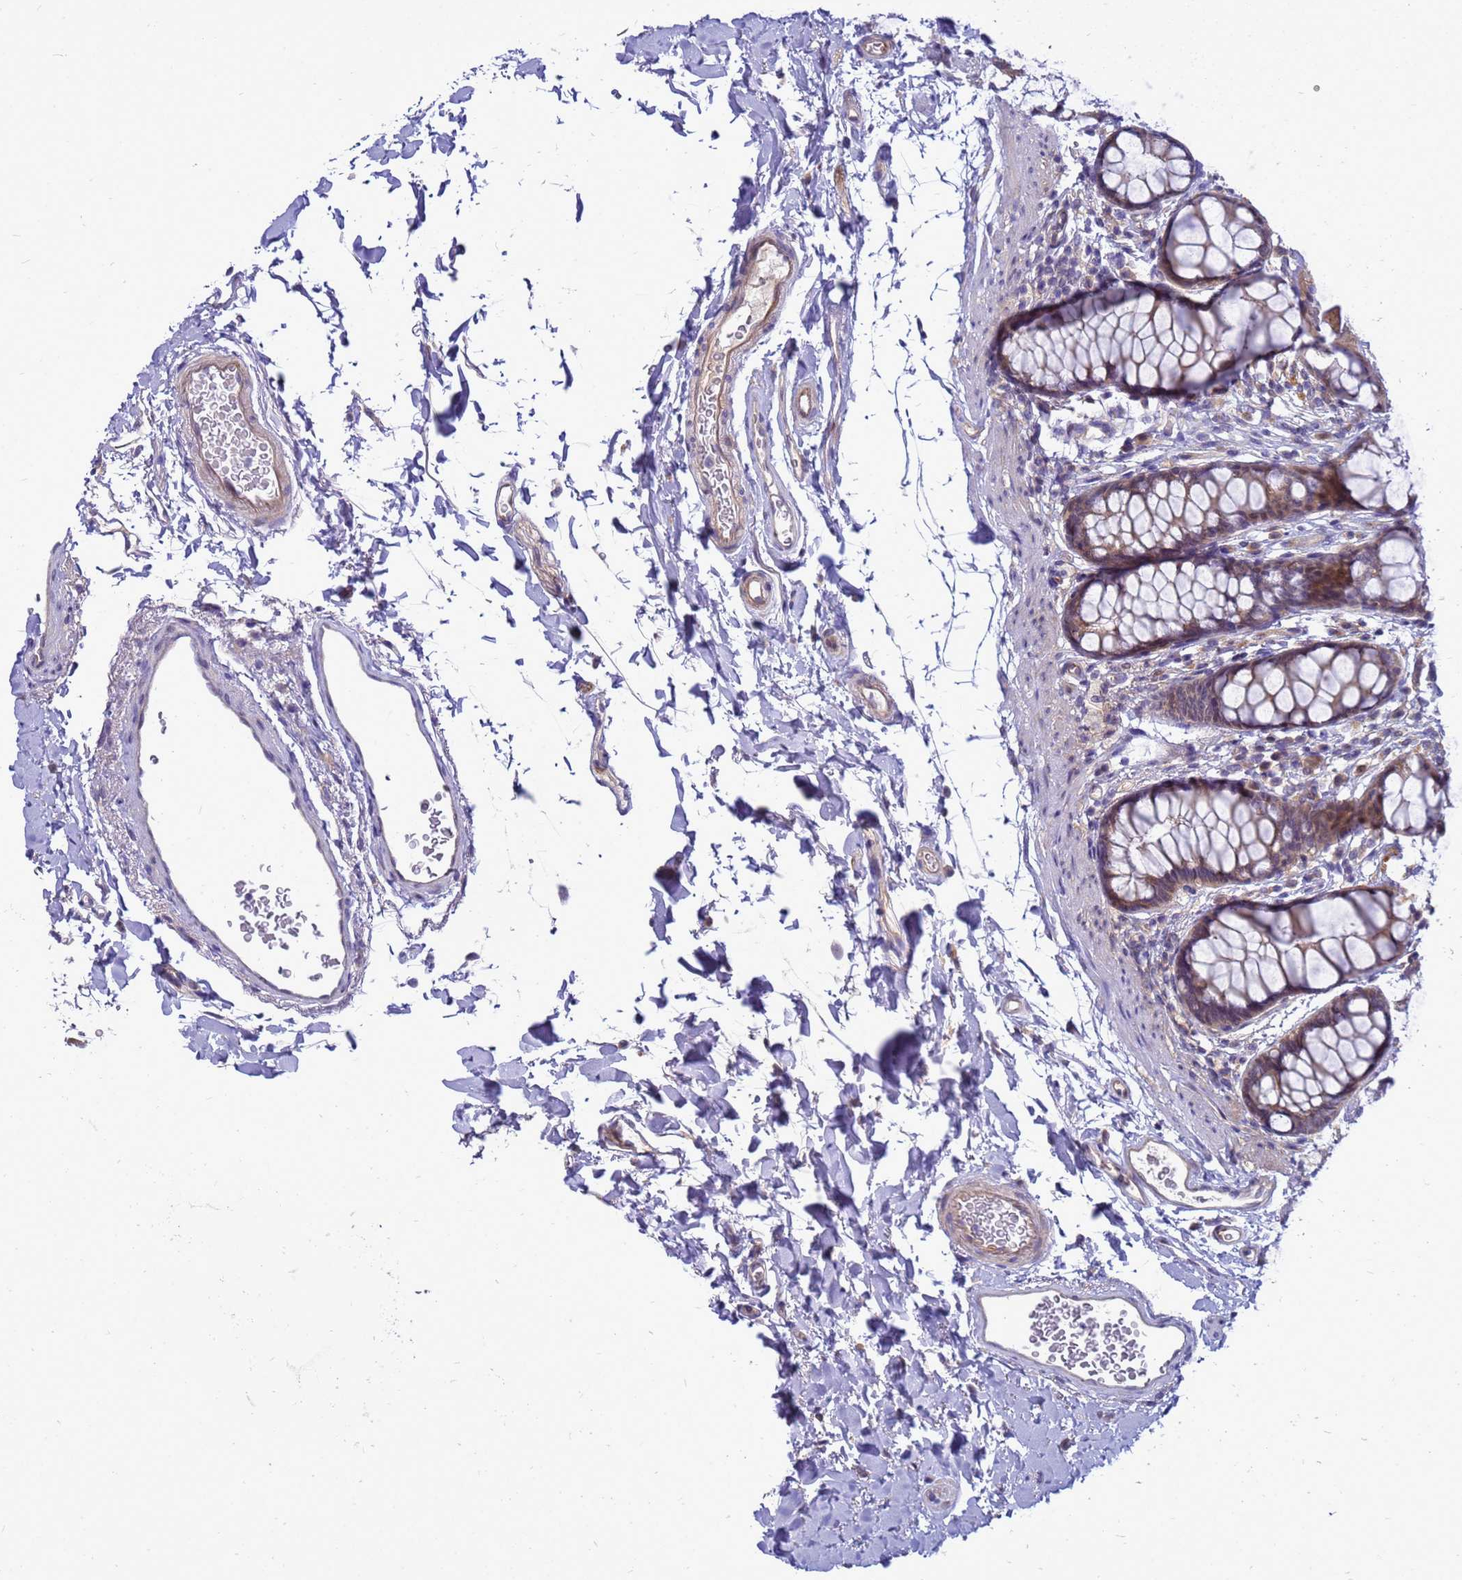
{"staining": {"intensity": "moderate", "quantity": ">75%", "location": "cytoplasmic/membranous"}, "tissue": "rectum", "cell_type": "Glandular cells", "image_type": "normal", "snomed": [{"axis": "morphology", "description": "Normal tissue, NOS"}, {"axis": "topography", "description": "Rectum"}], "caption": "This is a photomicrograph of IHC staining of unremarkable rectum, which shows moderate positivity in the cytoplasmic/membranous of glandular cells.", "gene": "ENOPH1", "patient": {"sex": "female", "age": 65}}